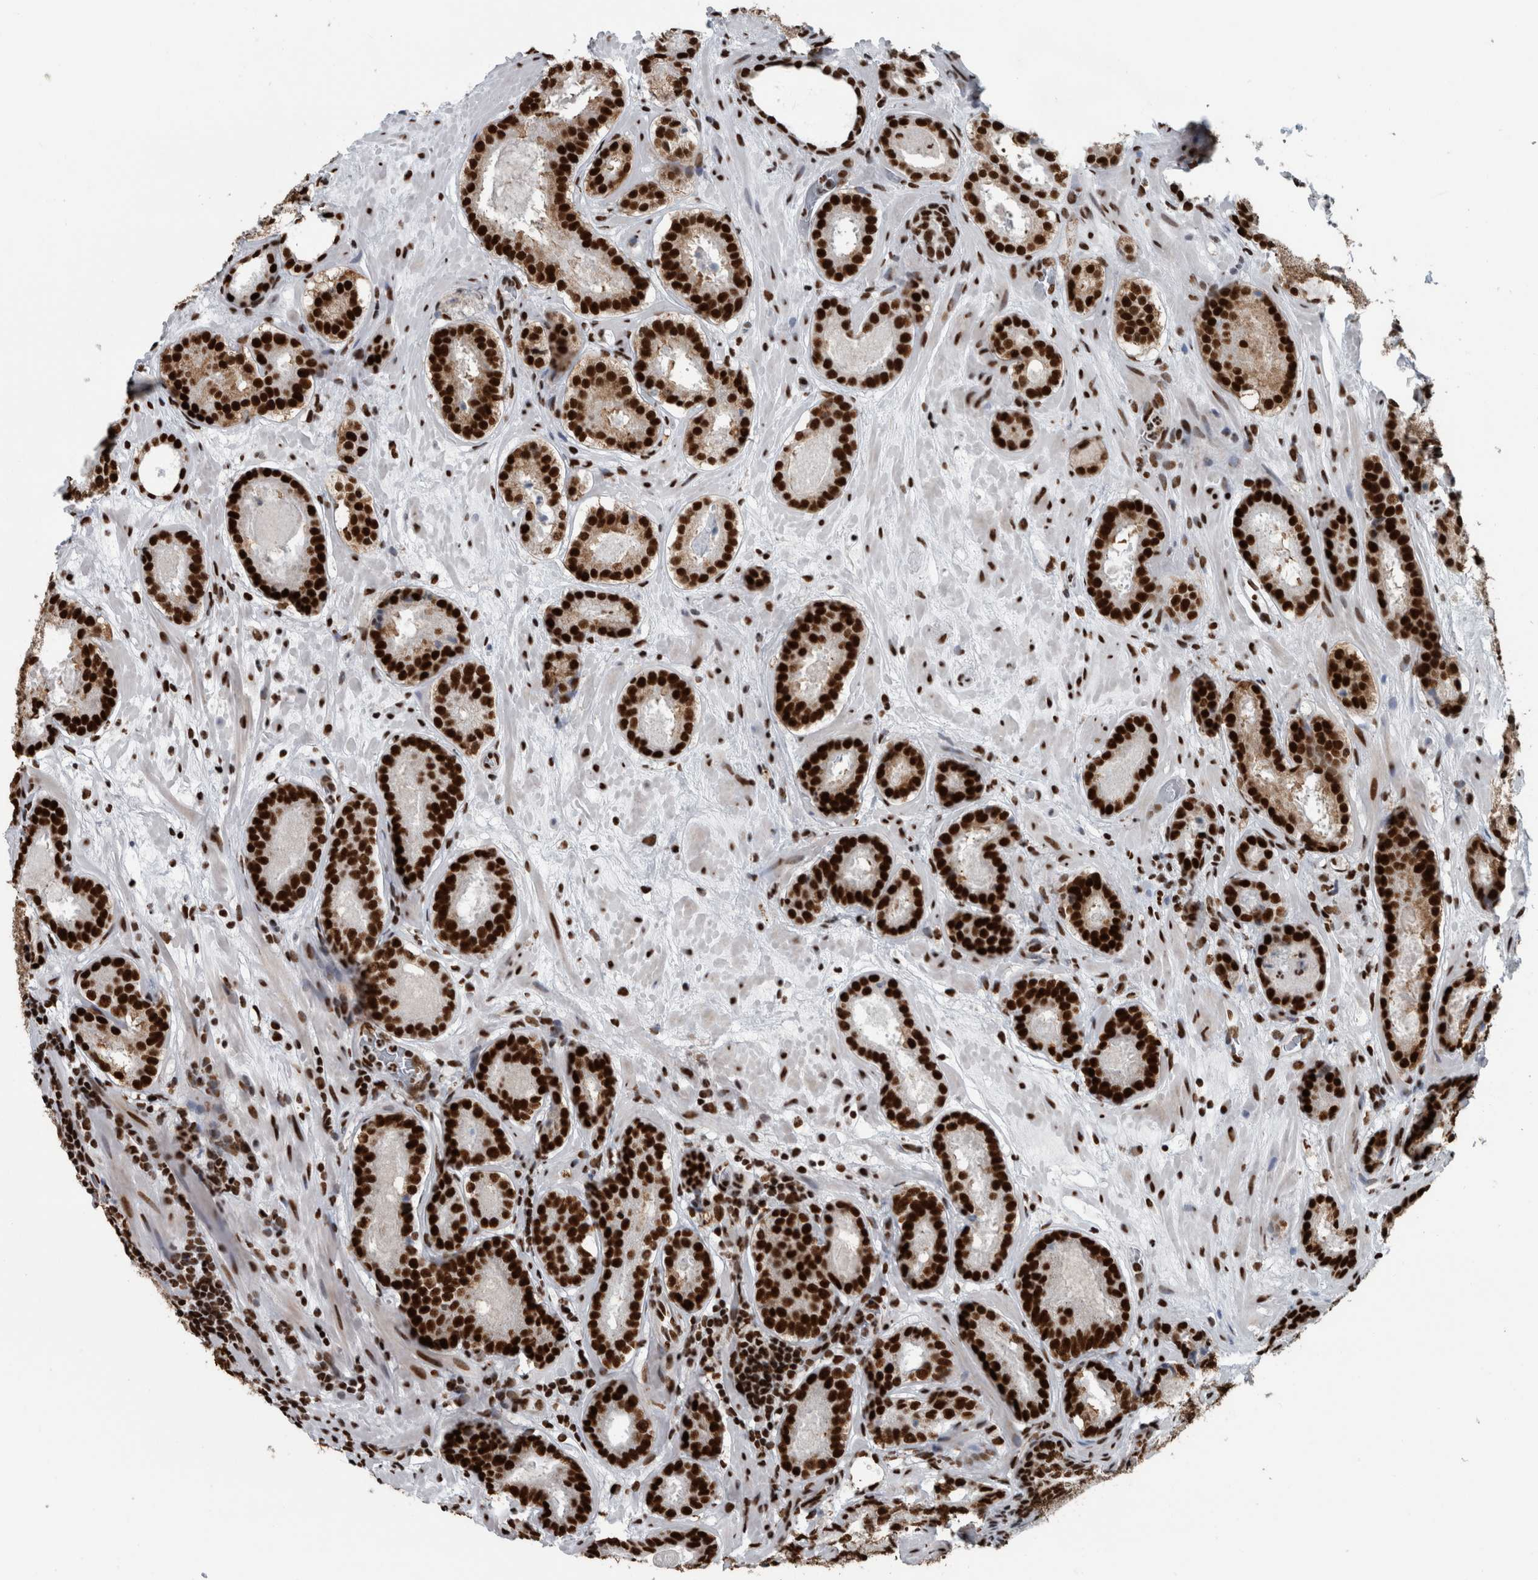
{"staining": {"intensity": "strong", "quantity": ">75%", "location": "nuclear"}, "tissue": "prostate cancer", "cell_type": "Tumor cells", "image_type": "cancer", "snomed": [{"axis": "morphology", "description": "Adenocarcinoma, Low grade"}, {"axis": "topography", "description": "Prostate"}], "caption": "An image showing strong nuclear staining in about >75% of tumor cells in adenocarcinoma (low-grade) (prostate), as visualized by brown immunohistochemical staining.", "gene": "DNMT3A", "patient": {"sex": "male", "age": 69}}